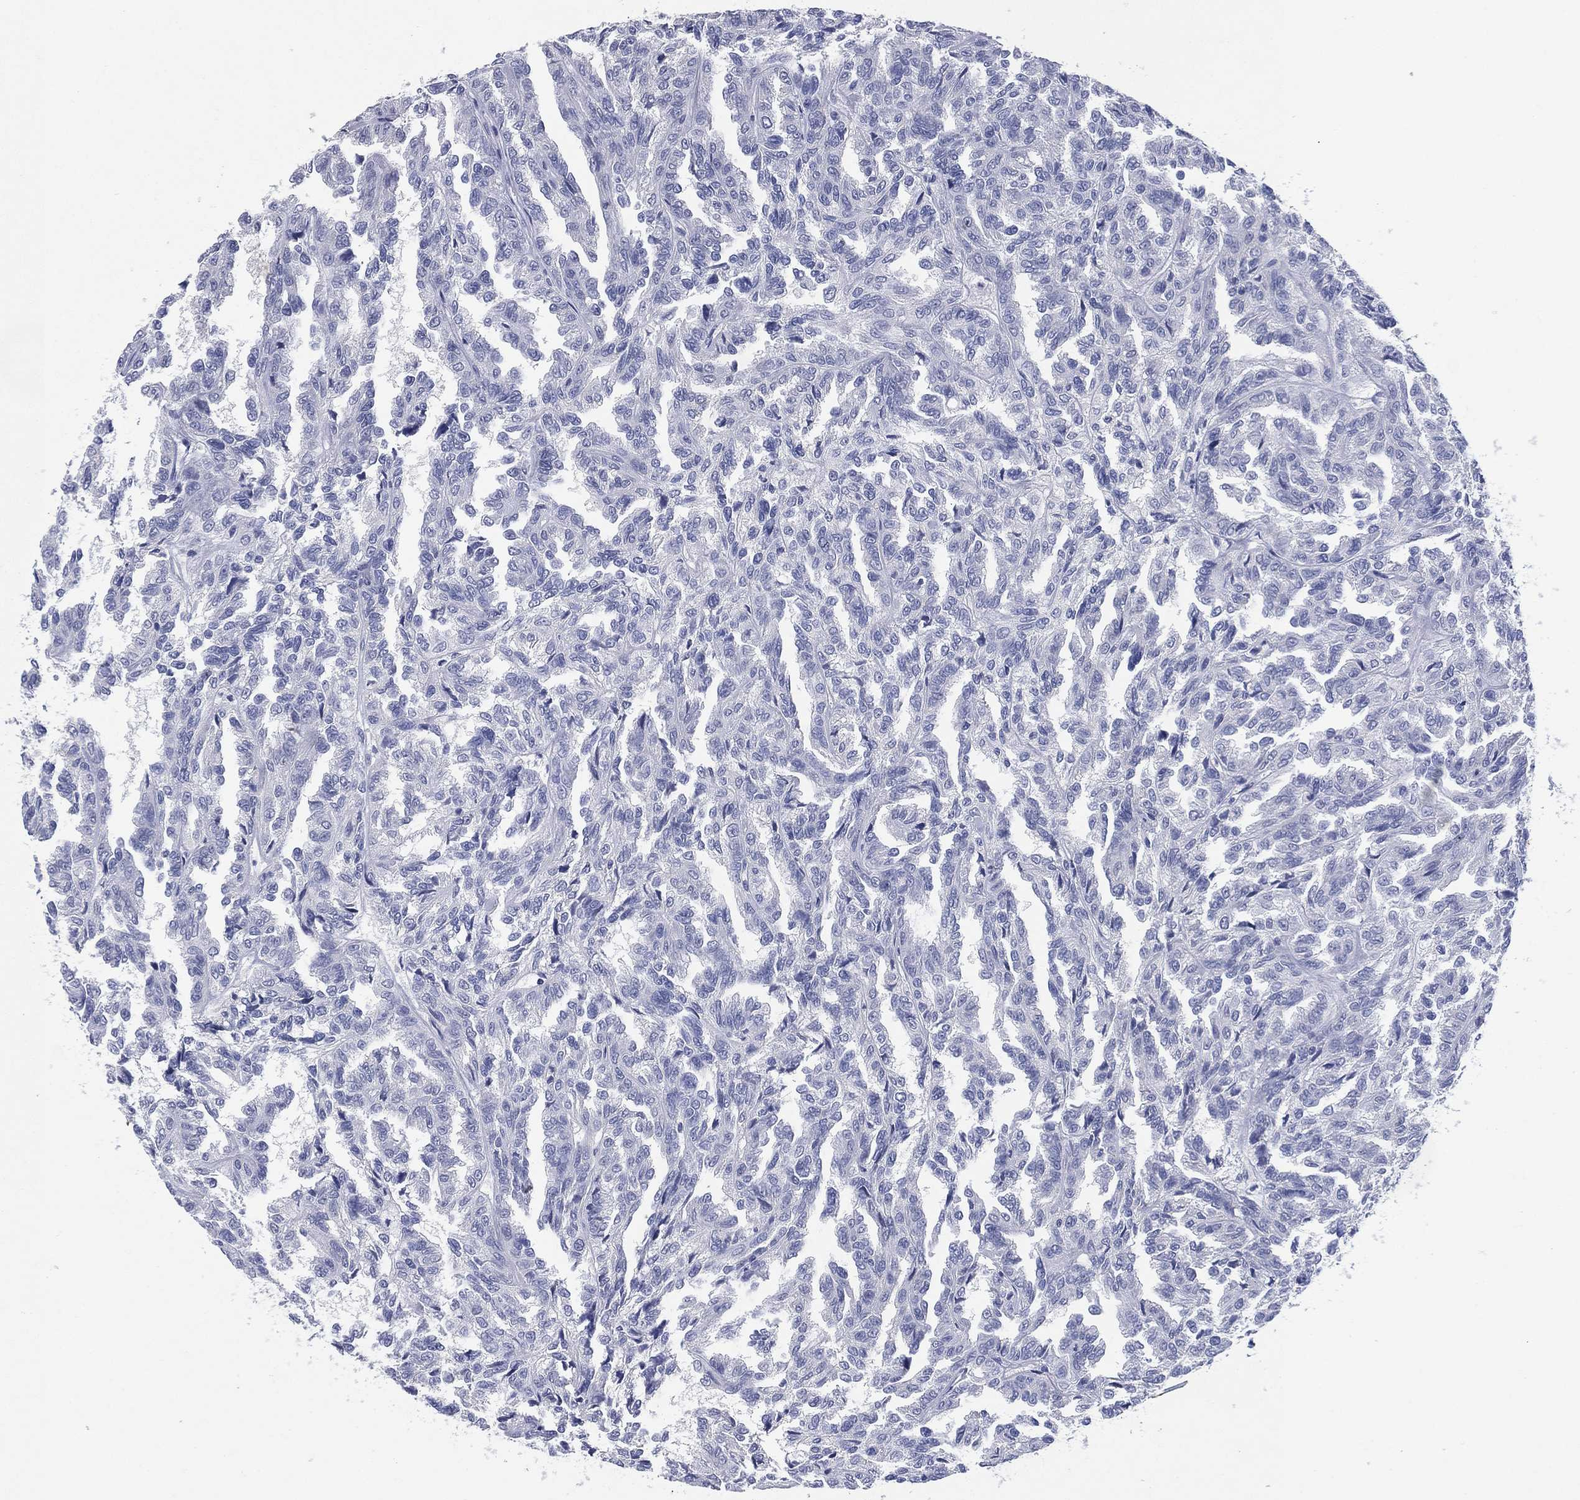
{"staining": {"intensity": "negative", "quantity": "none", "location": "none"}, "tissue": "renal cancer", "cell_type": "Tumor cells", "image_type": "cancer", "snomed": [{"axis": "morphology", "description": "Adenocarcinoma, NOS"}, {"axis": "topography", "description": "Kidney"}], "caption": "Immunohistochemistry (IHC) micrograph of neoplastic tissue: renal cancer stained with DAB (3,3'-diaminobenzidine) demonstrates no significant protein expression in tumor cells.", "gene": "KRT35", "patient": {"sex": "male", "age": 79}}